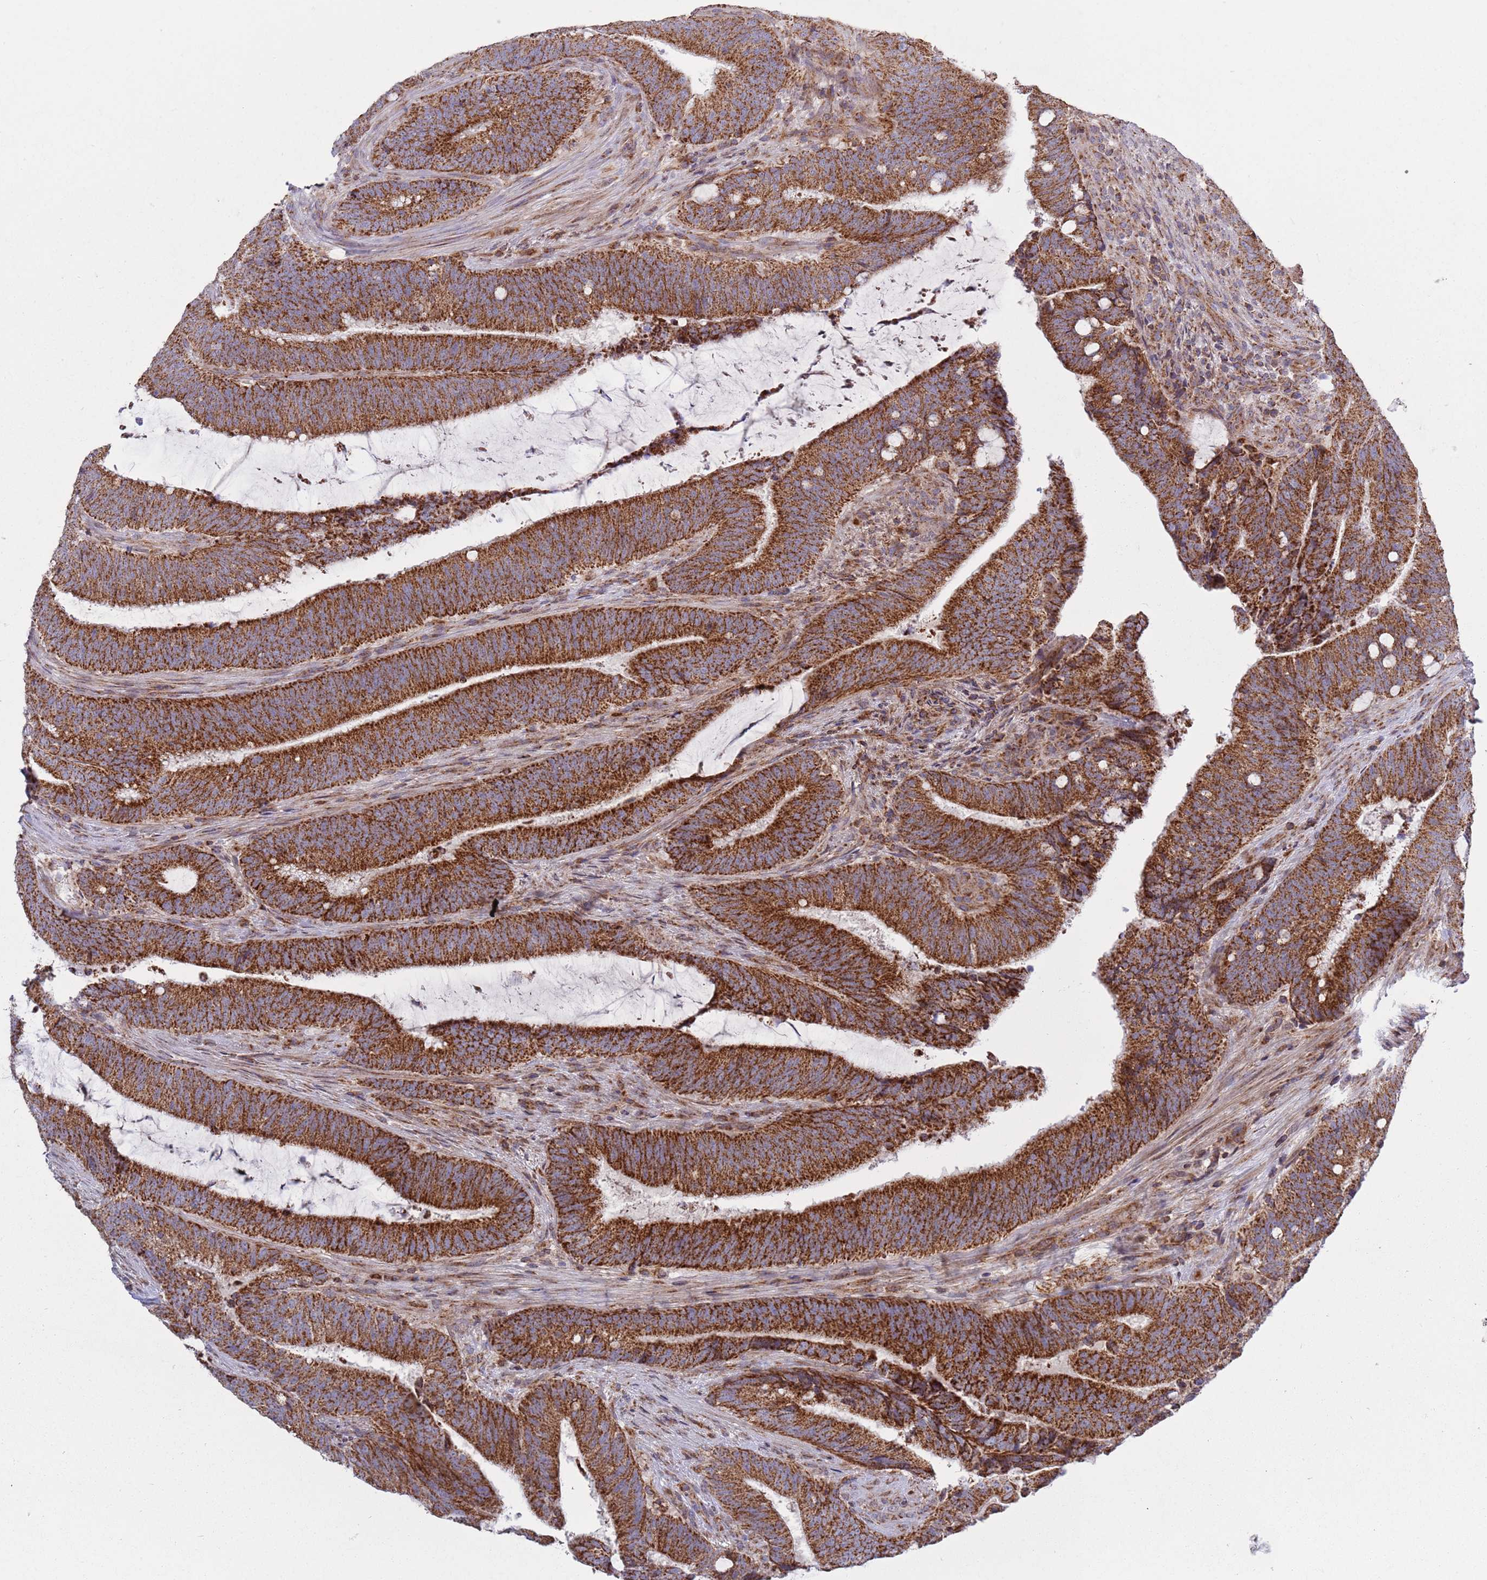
{"staining": {"intensity": "strong", "quantity": ">75%", "location": "cytoplasmic/membranous"}, "tissue": "colorectal cancer", "cell_type": "Tumor cells", "image_type": "cancer", "snomed": [{"axis": "morphology", "description": "Adenocarcinoma, NOS"}, {"axis": "topography", "description": "Colon"}], "caption": "A high-resolution histopathology image shows IHC staining of adenocarcinoma (colorectal), which demonstrates strong cytoplasmic/membranous staining in about >75% of tumor cells.", "gene": "IRS4", "patient": {"sex": "female", "age": 43}}